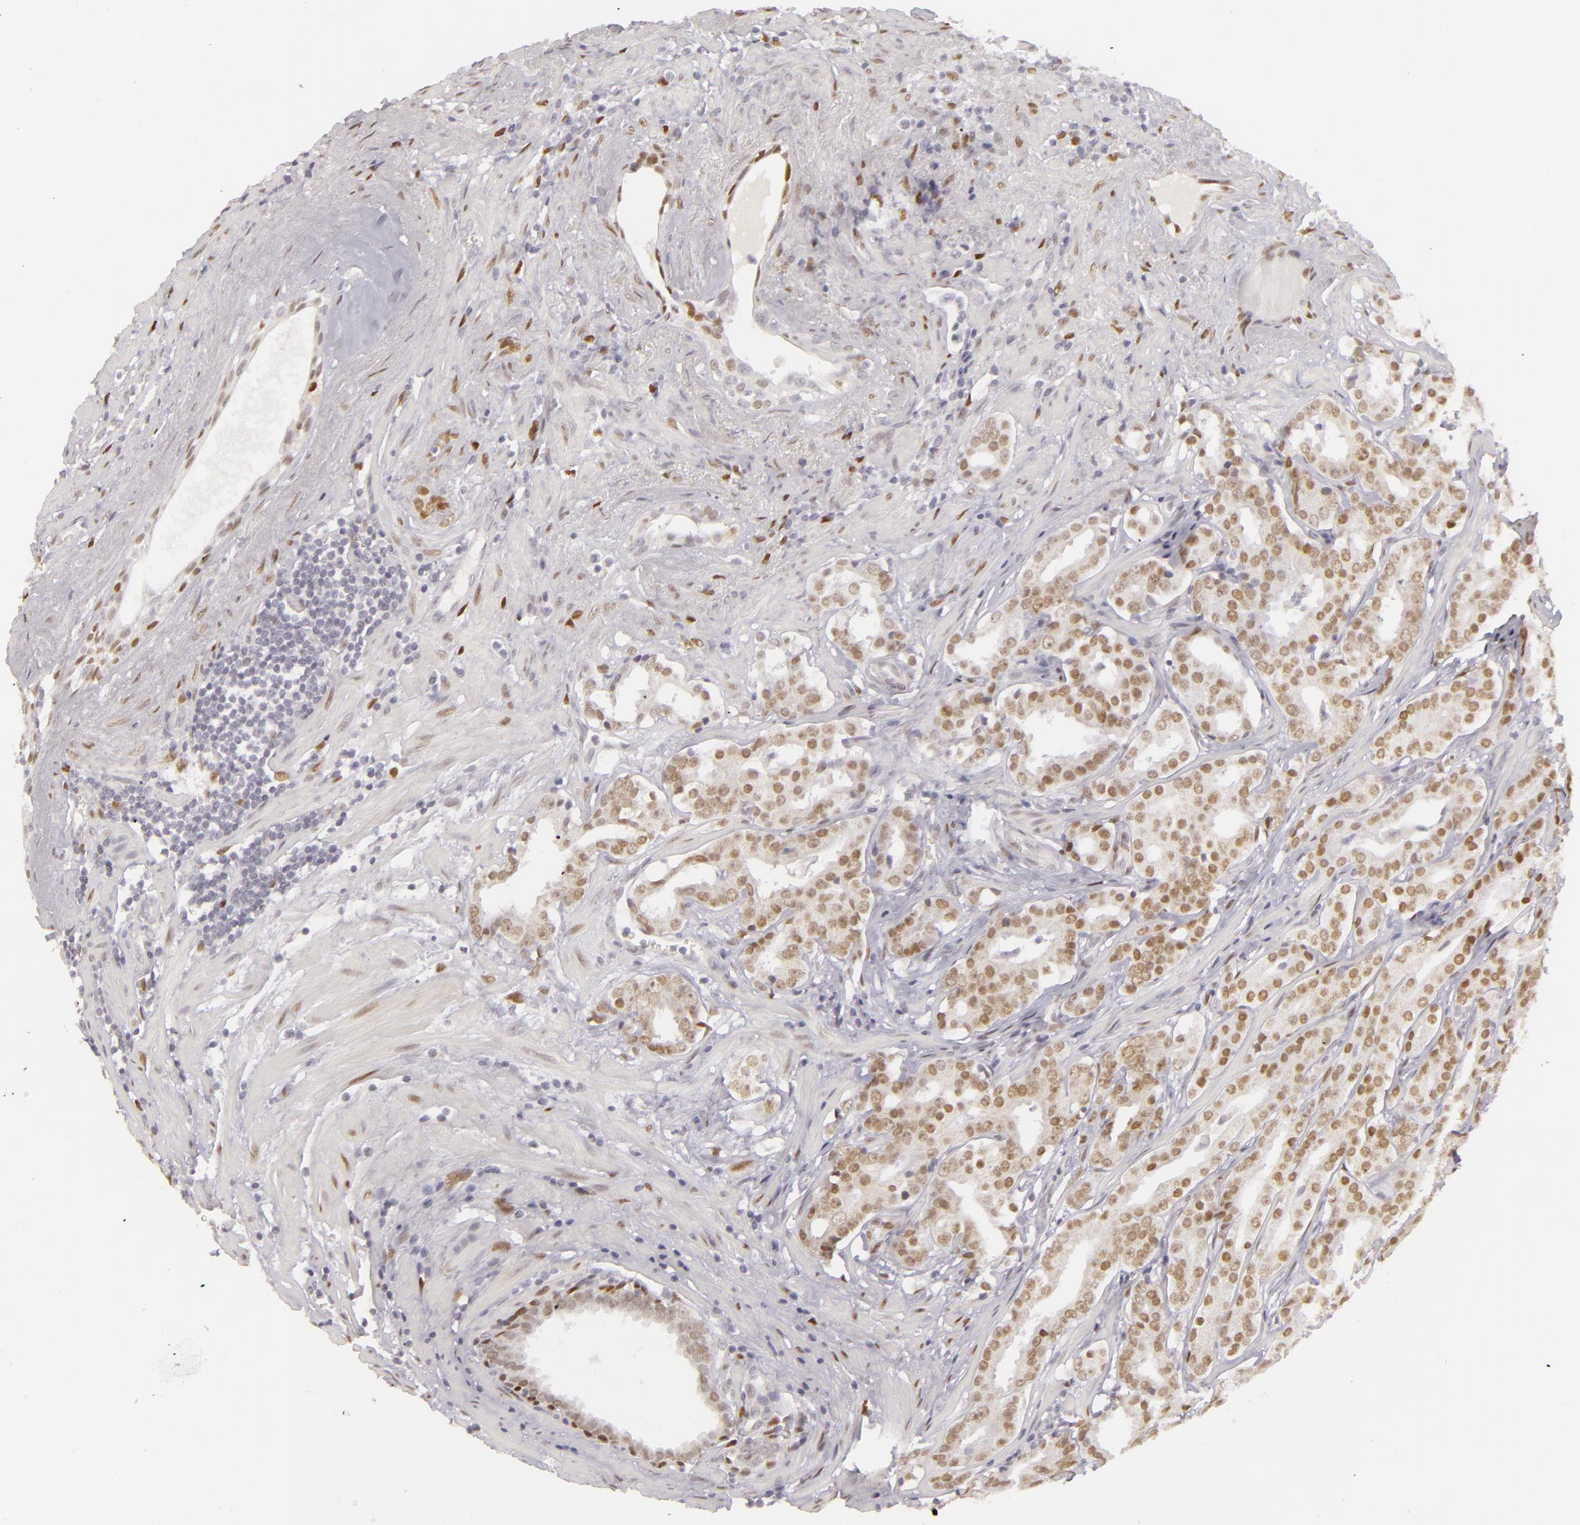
{"staining": {"intensity": "moderate", "quantity": ">75%", "location": "nuclear"}, "tissue": "prostate cancer", "cell_type": "Tumor cells", "image_type": "cancer", "snomed": [{"axis": "morphology", "description": "Adenocarcinoma, Low grade"}, {"axis": "topography", "description": "Prostate"}], "caption": "A brown stain labels moderate nuclear positivity of a protein in prostate cancer tumor cells. (DAB IHC, brown staining for protein, blue staining for nuclei).", "gene": "SIX1", "patient": {"sex": "male", "age": 59}}